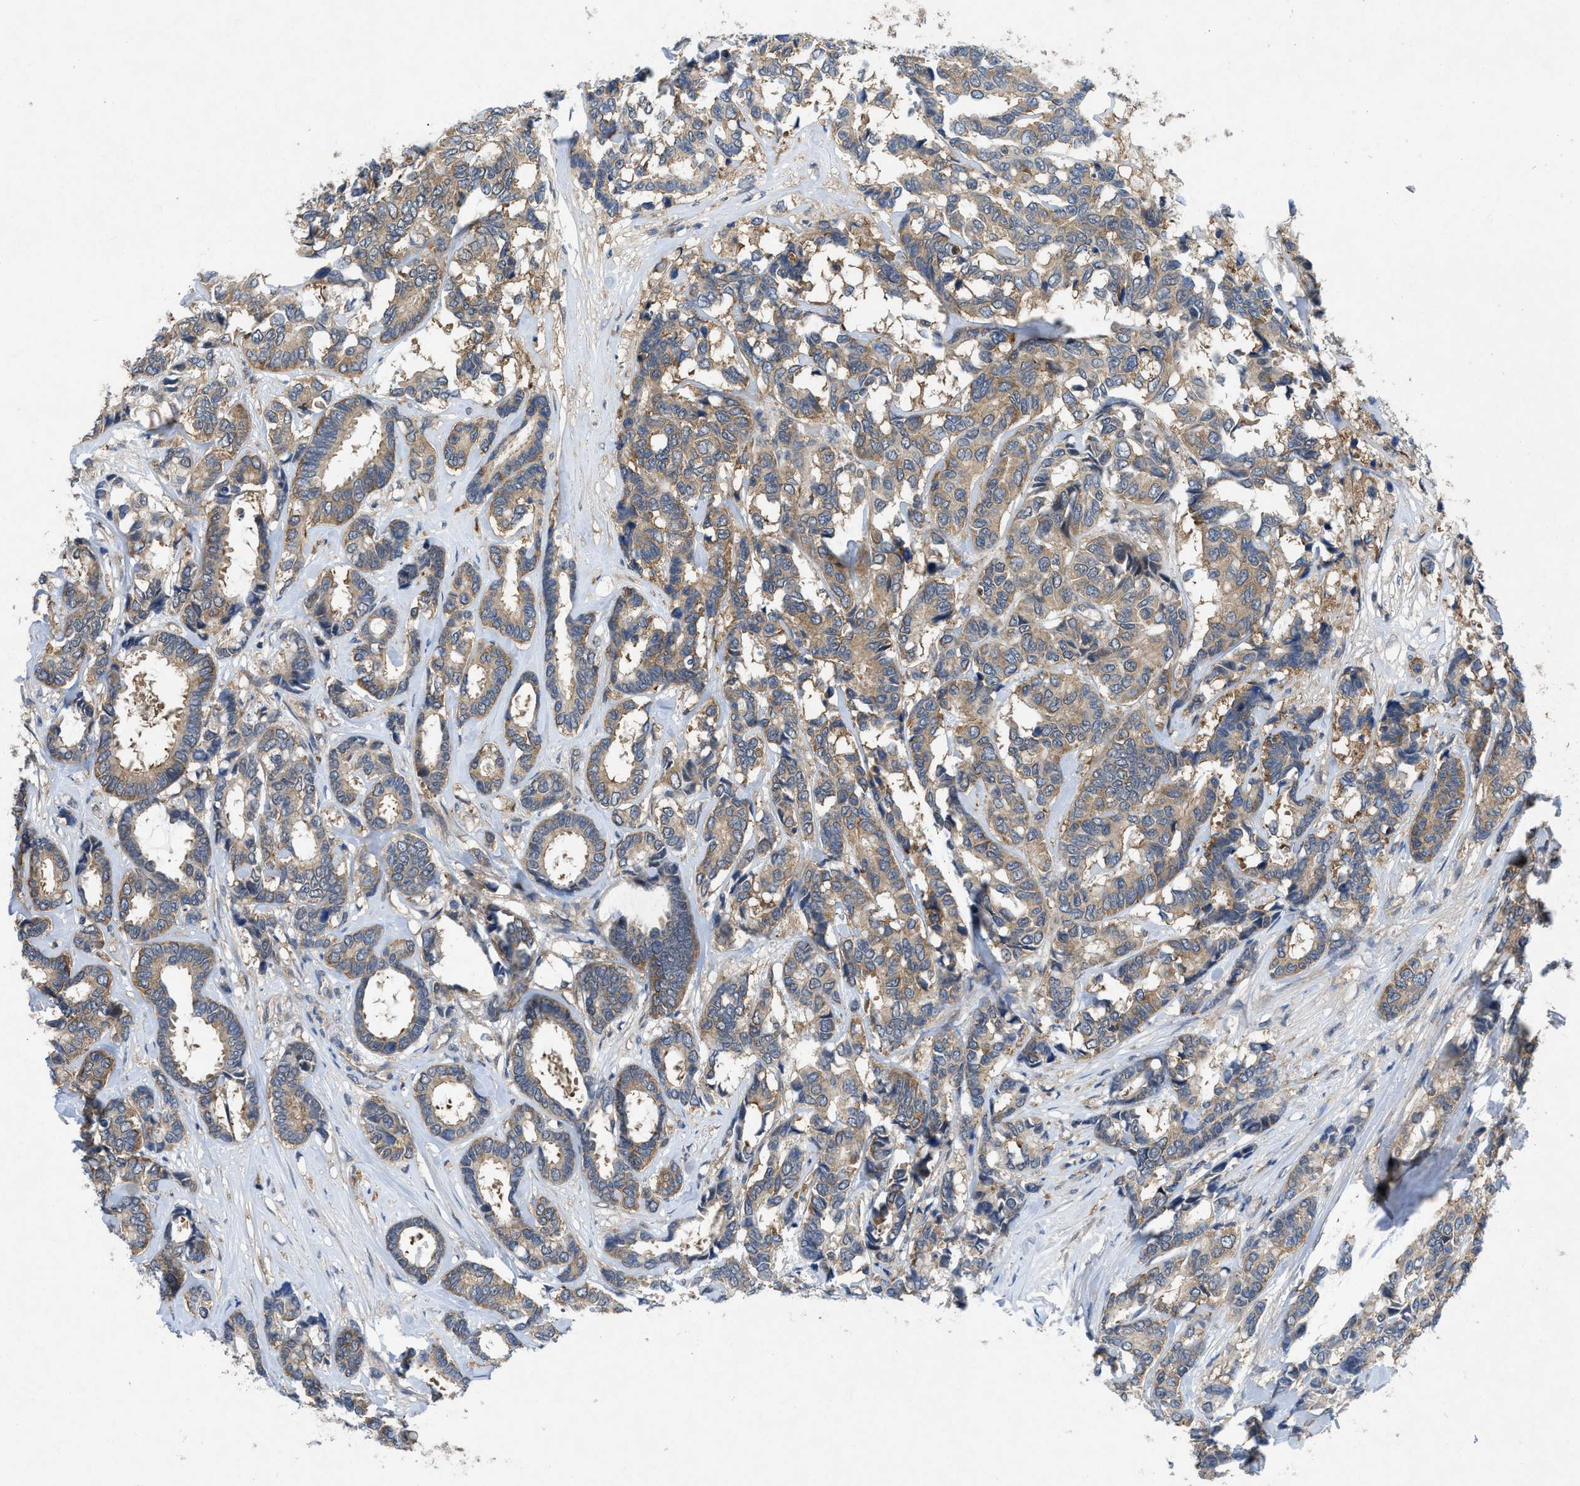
{"staining": {"intensity": "weak", "quantity": ">75%", "location": "cytoplasmic/membranous"}, "tissue": "breast cancer", "cell_type": "Tumor cells", "image_type": "cancer", "snomed": [{"axis": "morphology", "description": "Duct carcinoma"}, {"axis": "topography", "description": "Breast"}], "caption": "The image demonstrates staining of invasive ductal carcinoma (breast), revealing weak cytoplasmic/membranous protein positivity (brown color) within tumor cells.", "gene": "PANX1", "patient": {"sex": "female", "age": 87}}